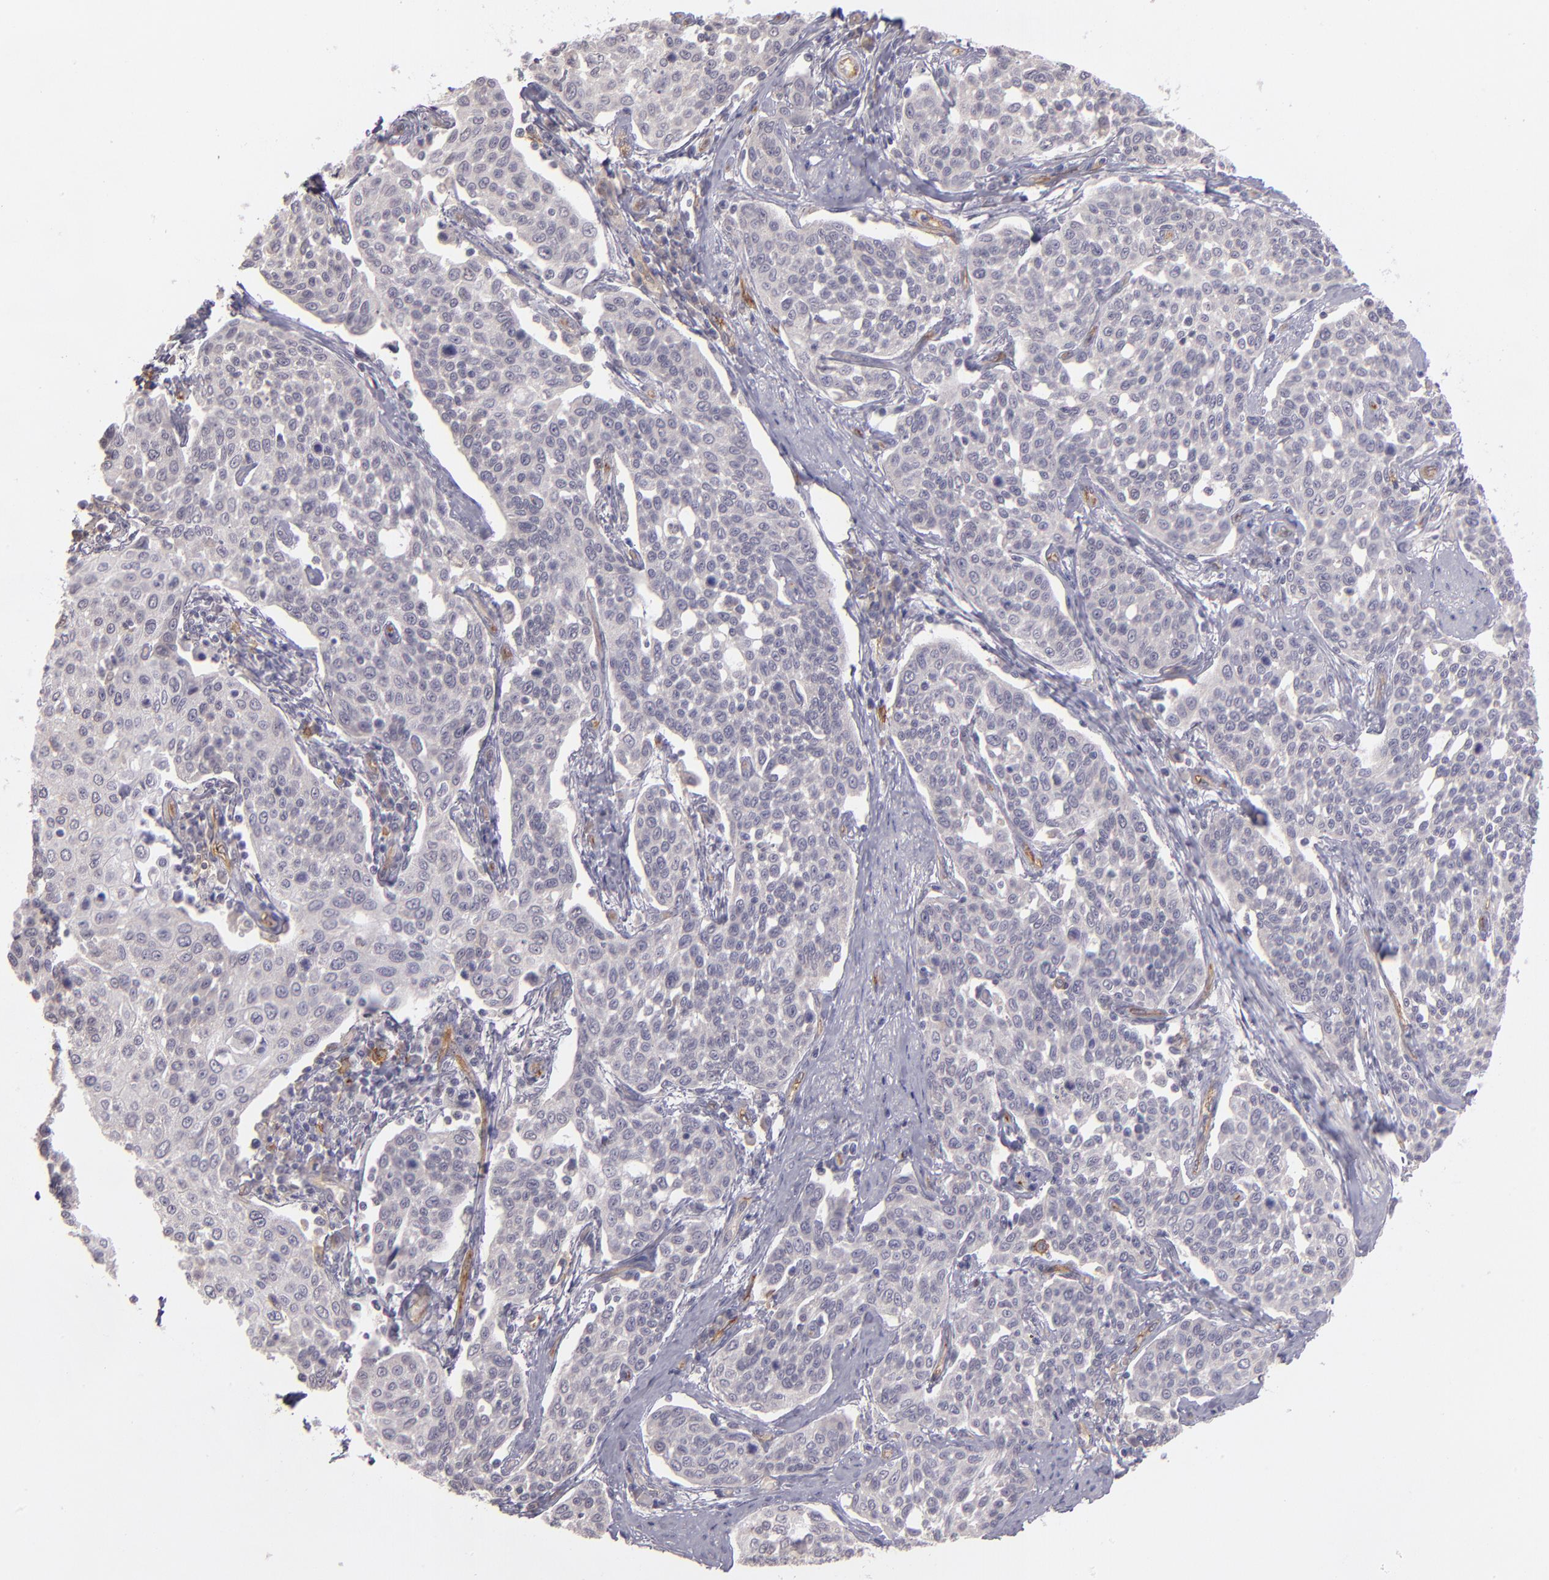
{"staining": {"intensity": "negative", "quantity": "none", "location": "none"}, "tissue": "cervical cancer", "cell_type": "Tumor cells", "image_type": "cancer", "snomed": [{"axis": "morphology", "description": "Squamous cell carcinoma, NOS"}, {"axis": "topography", "description": "Cervix"}], "caption": "The immunohistochemistry micrograph has no significant positivity in tumor cells of cervical squamous cell carcinoma tissue. (DAB IHC with hematoxylin counter stain).", "gene": "THBD", "patient": {"sex": "female", "age": 34}}